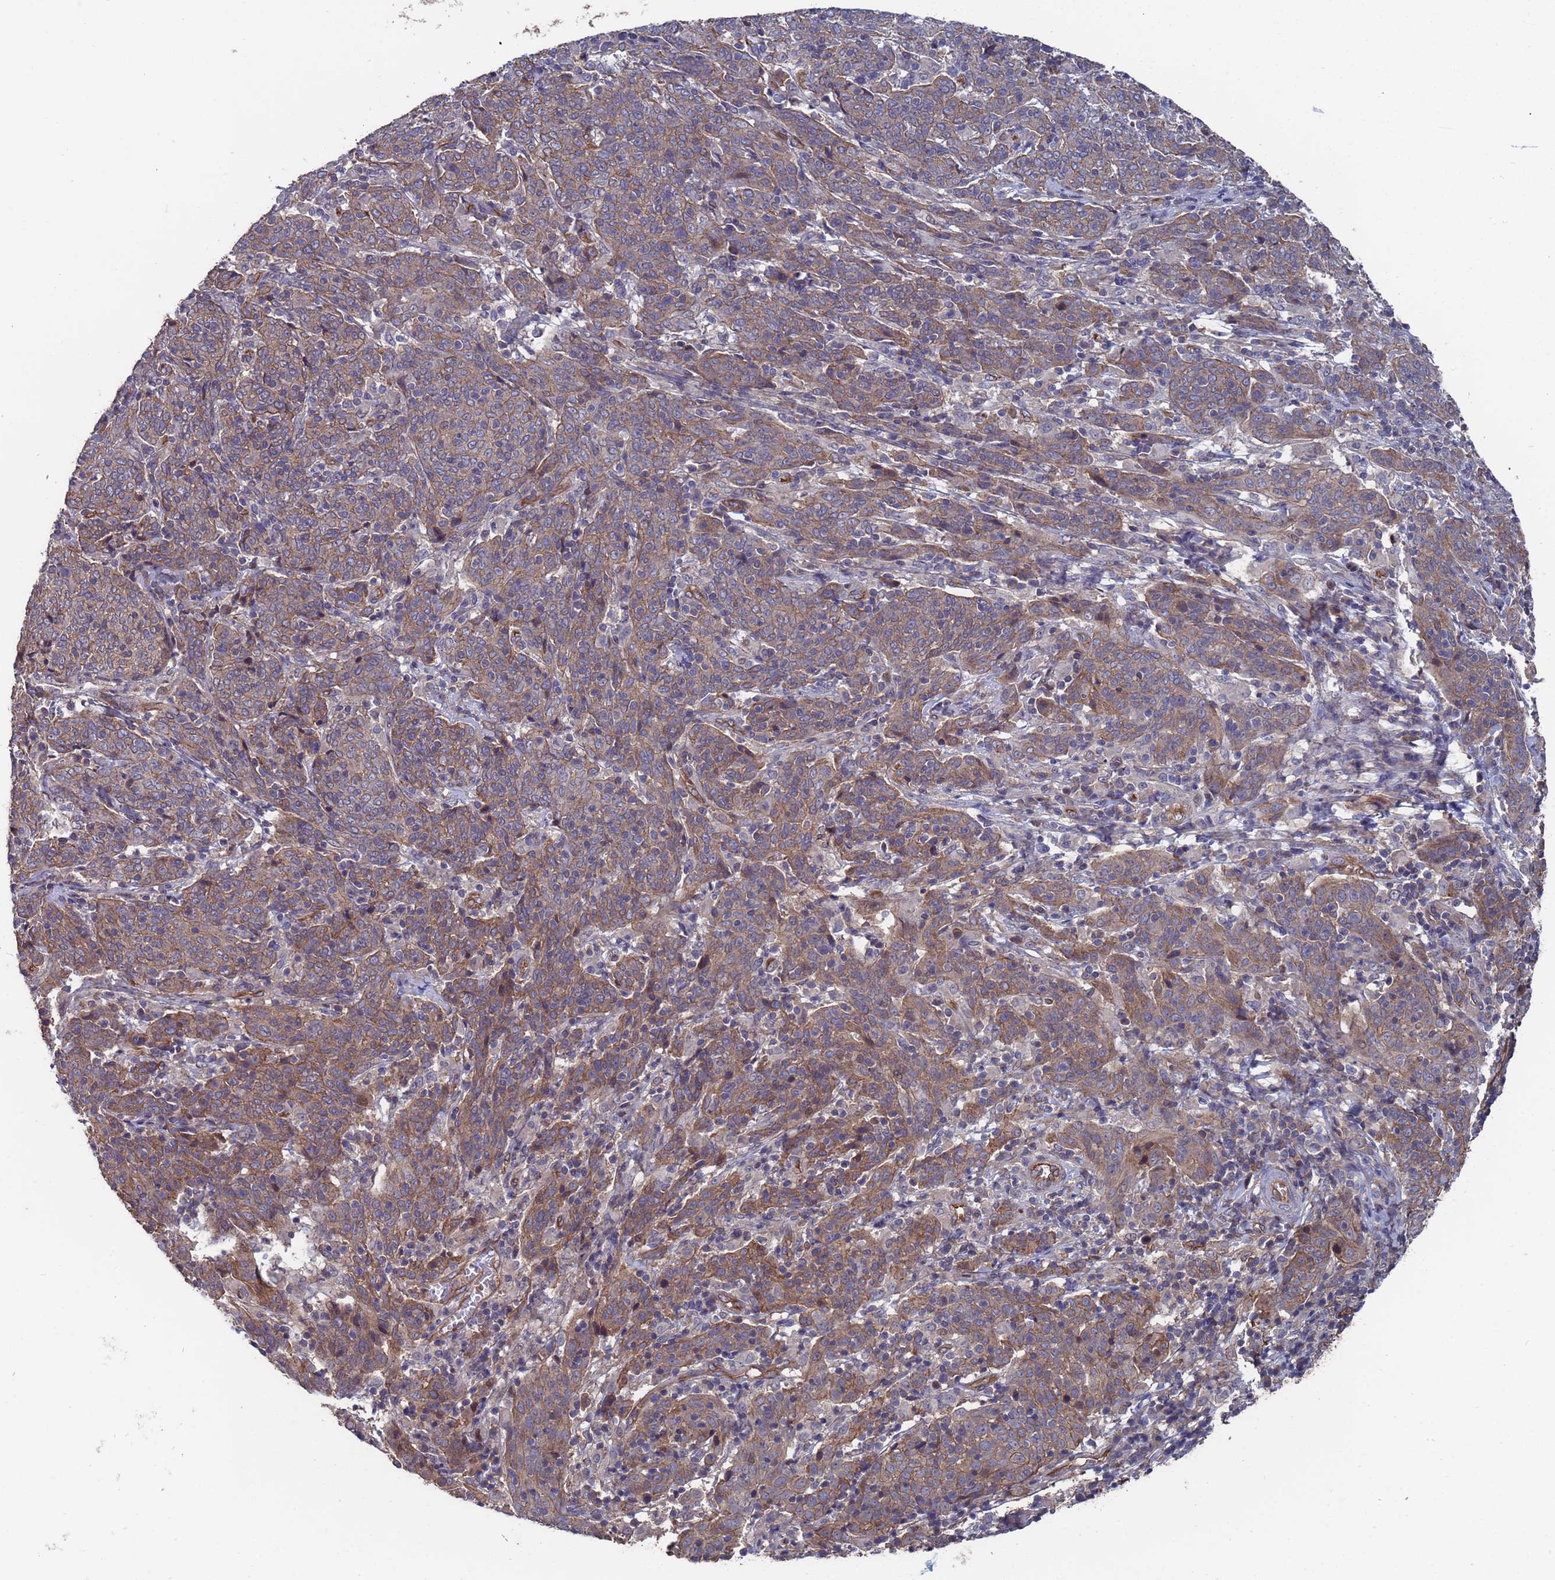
{"staining": {"intensity": "weak", "quantity": "25%-75%", "location": "cytoplasmic/membranous"}, "tissue": "cervical cancer", "cell_type": "Tumor cells", "image_type": "cancer", "snomed": [{"axis": "morphology", "description": "Squamous cell carcinoma, NOS"}, {"axis": "topography", "description": "Cervix"}], "caption": "Human cervical squamous cell carcinoma stained with a brown dye displays weak cytoplasmic/membranous positive expression in approximately 25%-75% of tumor cells.", "gene": "NDUFAF6", "patient": {"sex": "female", "age": 67}}